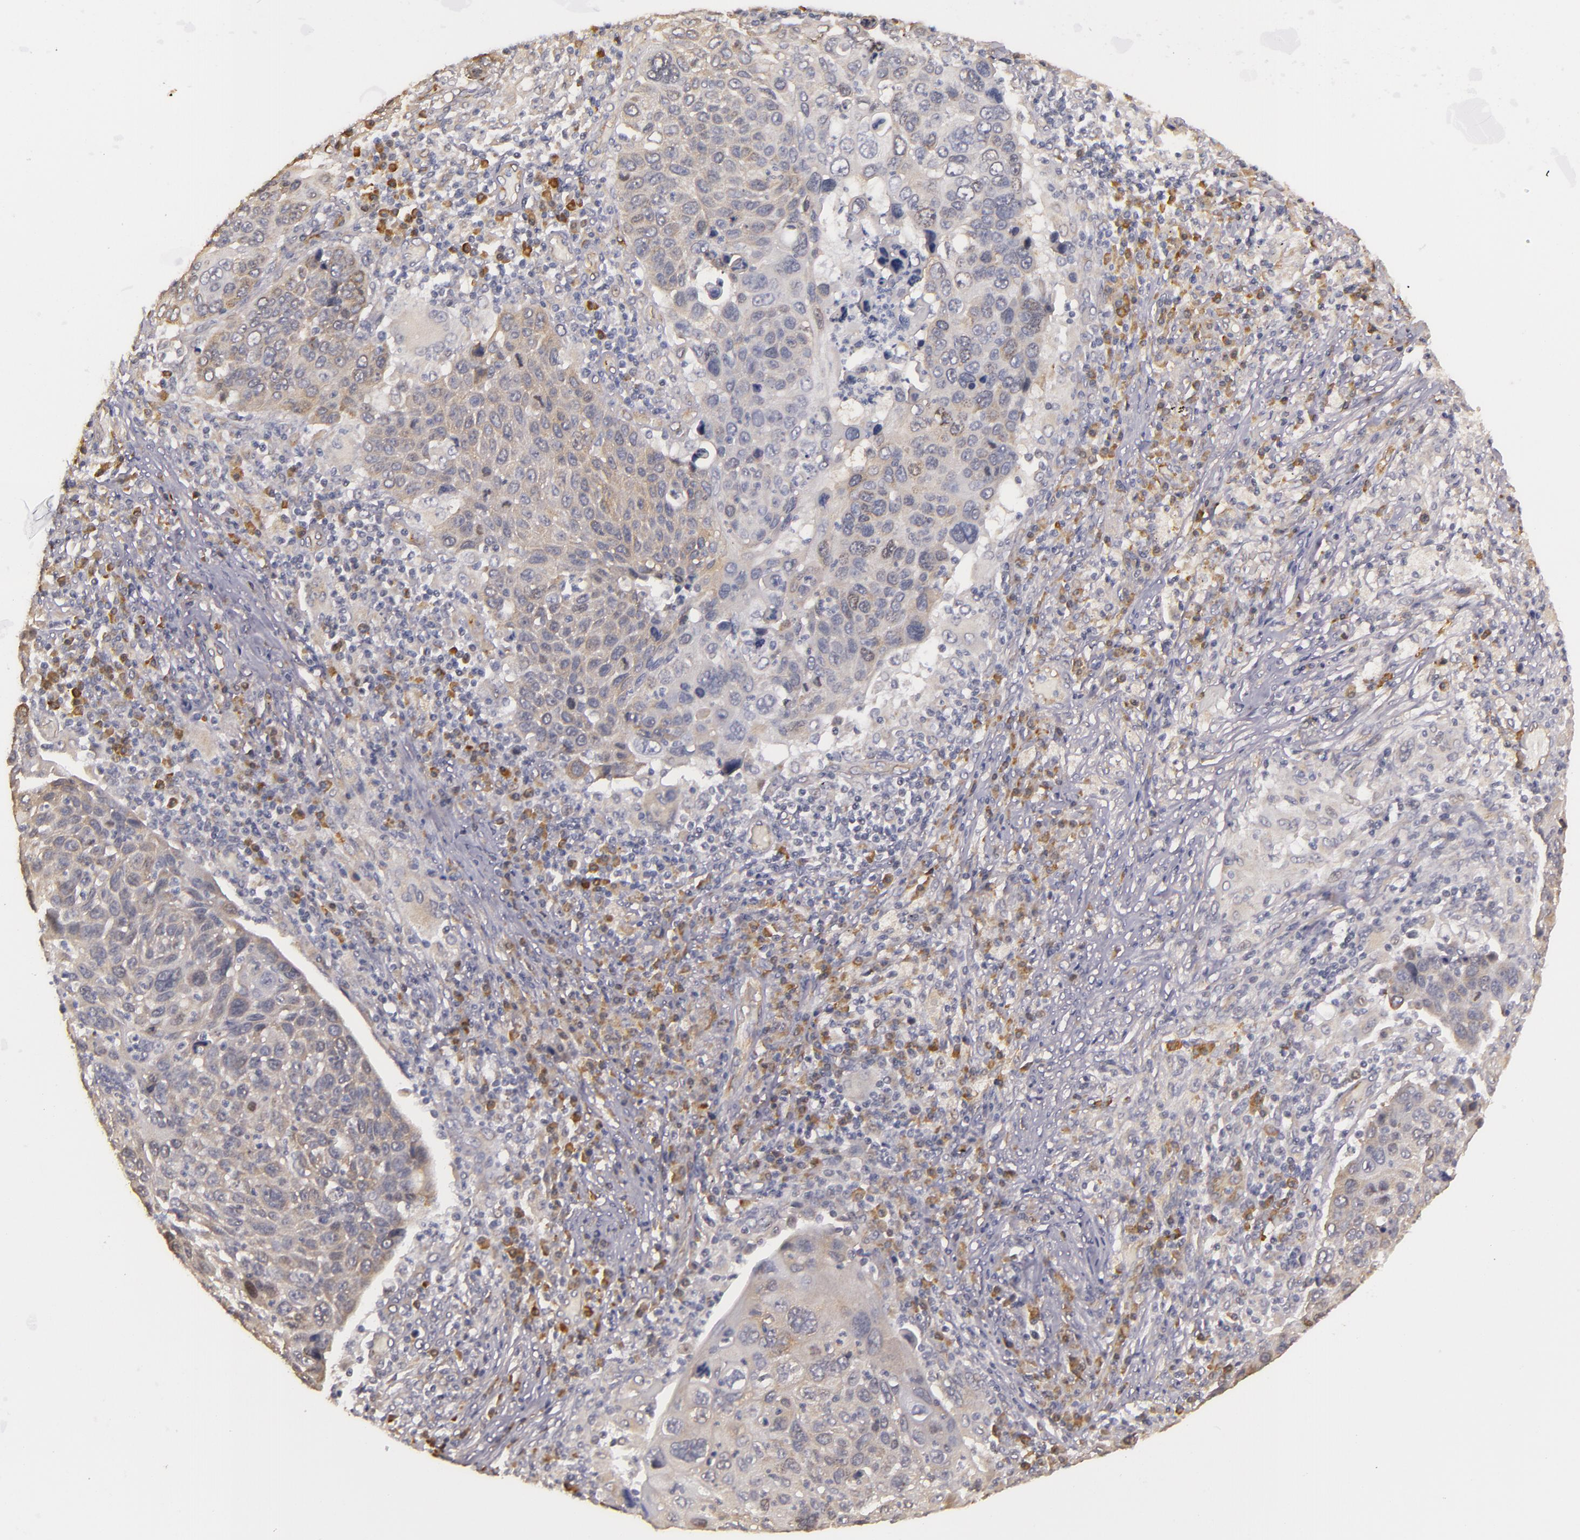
{"staining": {"intensity": "negative", "quantity": "none", "location": "none"}, "tissue": "lung cancer", "cell_type": "Tumor cells", "image_type": "cancer", "snomed": [{"axis": "morphology", "description": "Squamous cell carcinoma, NOS"}, {"axis": "topography", "description": "Lung"}], "caption": "The IHC photomicrograph has no significant staining in tumor cells of squamous cell carcinoma (lung) tissue. Brightfield microscopy of IHC stained with DAB (3,3'-diaminobenzidine) (brown) and hematoxylin (blue), captured at high magnification.", "gene": "SYTL4", "patient": {"sex": "male", "age": 68}}